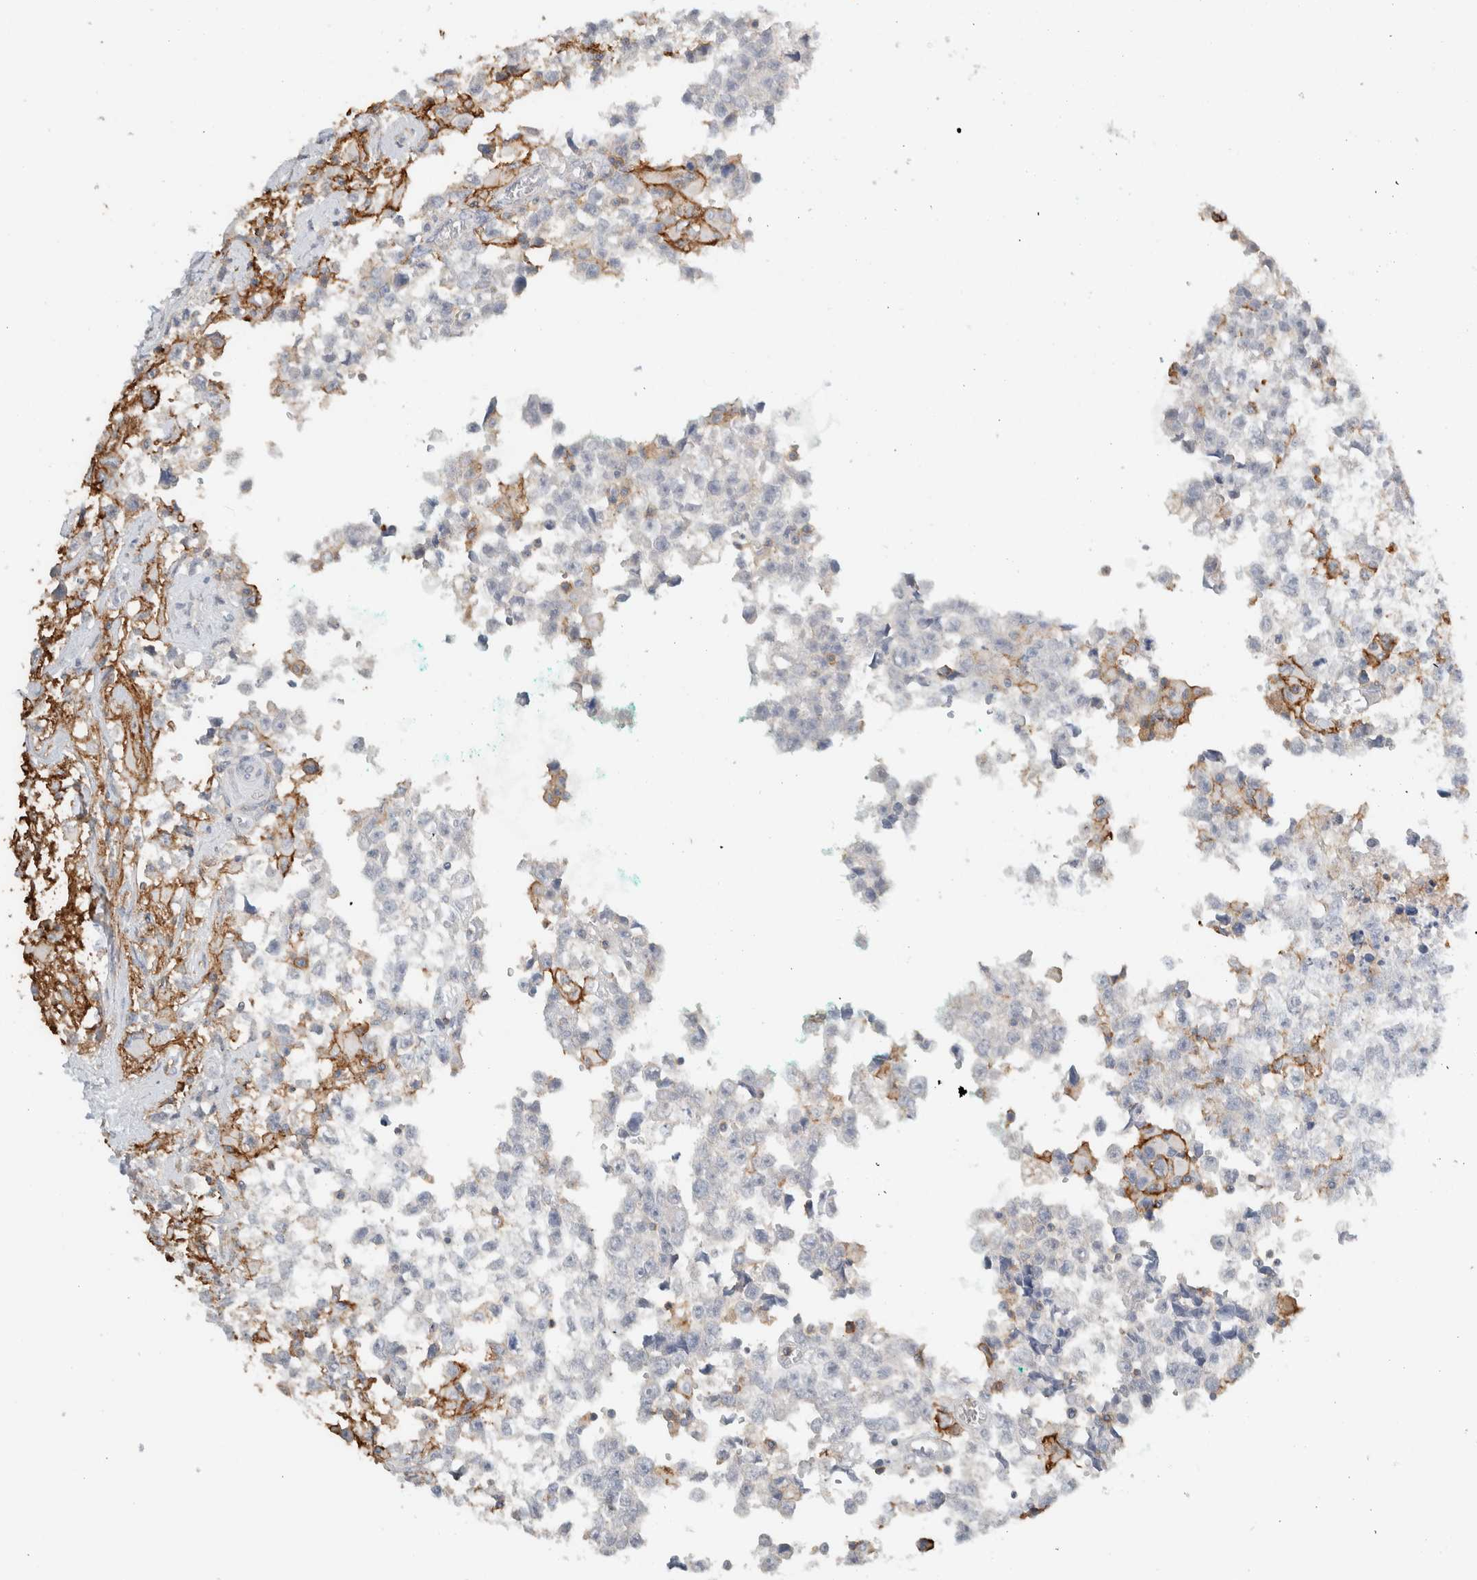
{"staining": {"intensity": "moderate", "quantity": "<25%", "location": "cytoplasmic/membranous"}, "tissue": "testis cancer", "cell_type": "Tumor cells", "image_type": "cancer", "snomed": [{"axis": "morphology", "description": "Seminoma, NOS"}, {"axis": "morphology", "description": "Carcinoma, Embryonal, NOS"}, {"axis": "topography", "description": "Testis"}], "caption": "Testis cancer (embryonal carcinoma) tissue demonstrates moderate cytoplasmic/membranous expression in approximately <25% of tumor cells", "gene": "ERCC6L2", "patient": {"sex": "male", "age": 51}}